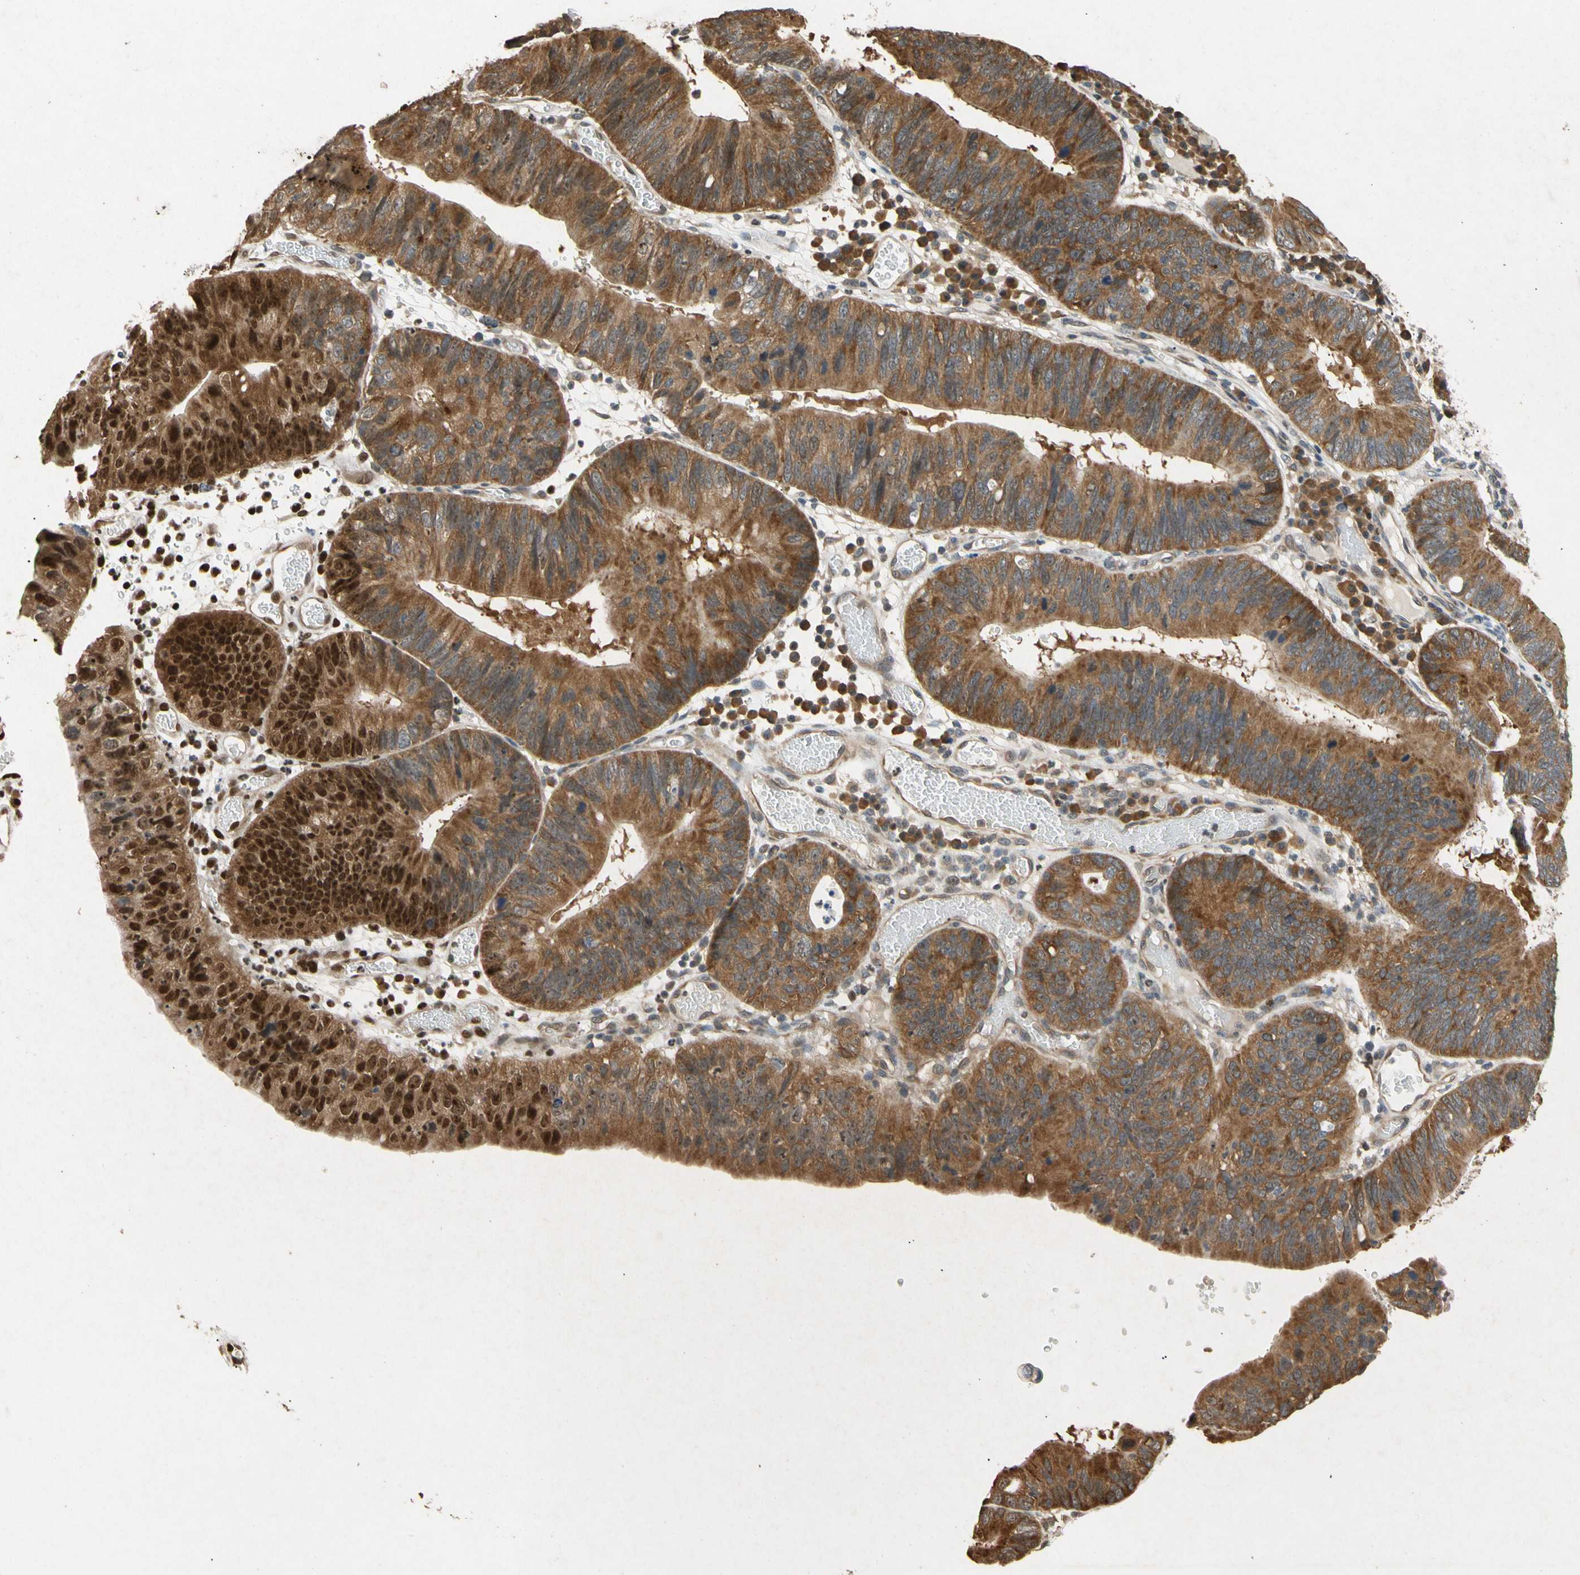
{"staining": {"intensity": "moderate", "quantity": ">75%", "location": "cytoplasmic/membranous,nuclear"}, "tissue": "stomach cancer", "cell_type": "Tumor cells", "image_type": "cancer", "snomed": [{"axis": "morphology", "description": "Adenocarcinoma, NOS"}, {"axis": "topography", "description": "Stomach"}], "caption": "Brown immunohistochemical staining in human stomach cancer demonstrates moderate cytoplasmic/membranous and nuclear positivity in approximately >75% of tumor cells.", "gene": "EIF1AX", "patient": {"sex": "male", "age": 59}}